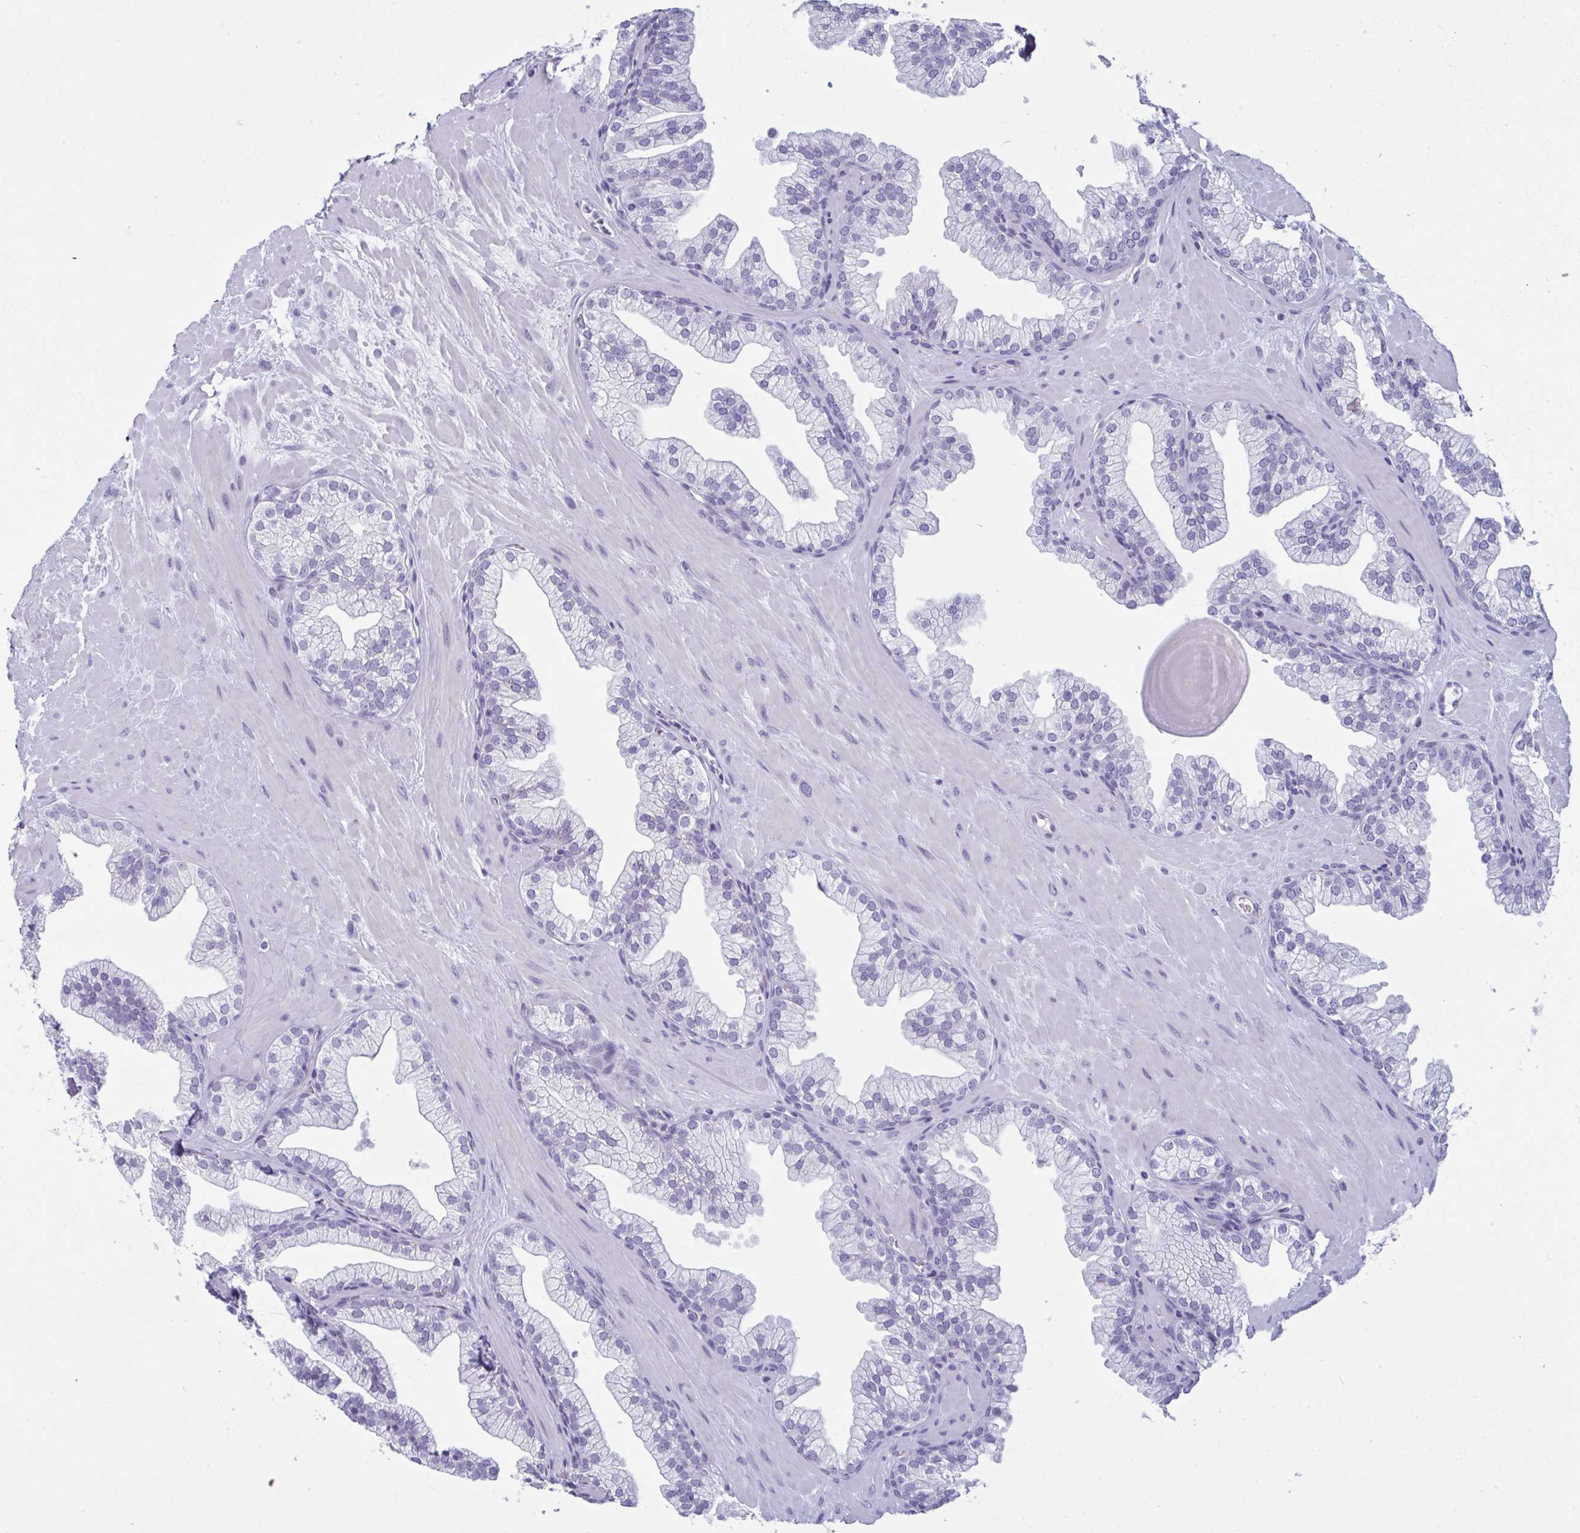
{"staining": {"intensity": "negative", "quantity": "none", "location": "none"}, "tissue": "prostate", "cell_type": "Glandular cells", "image_type": "normal", "snomed": [{"axis": "morphology", "description": "Normal tissue, NOS"}, {"axis": "topography", "description": "Prostate"}, {"axis": "topography", "description": "Peripheral nerve tissue"}], "caption": "Glandular cells show no significant protein expression in unremarkable prostate. The staining is performed using DAB brown chromogen with nuclei counter-stained in using hematoxylin.", "gene": "PRDM9", "patient": {"sex": "male", "age": 61}}